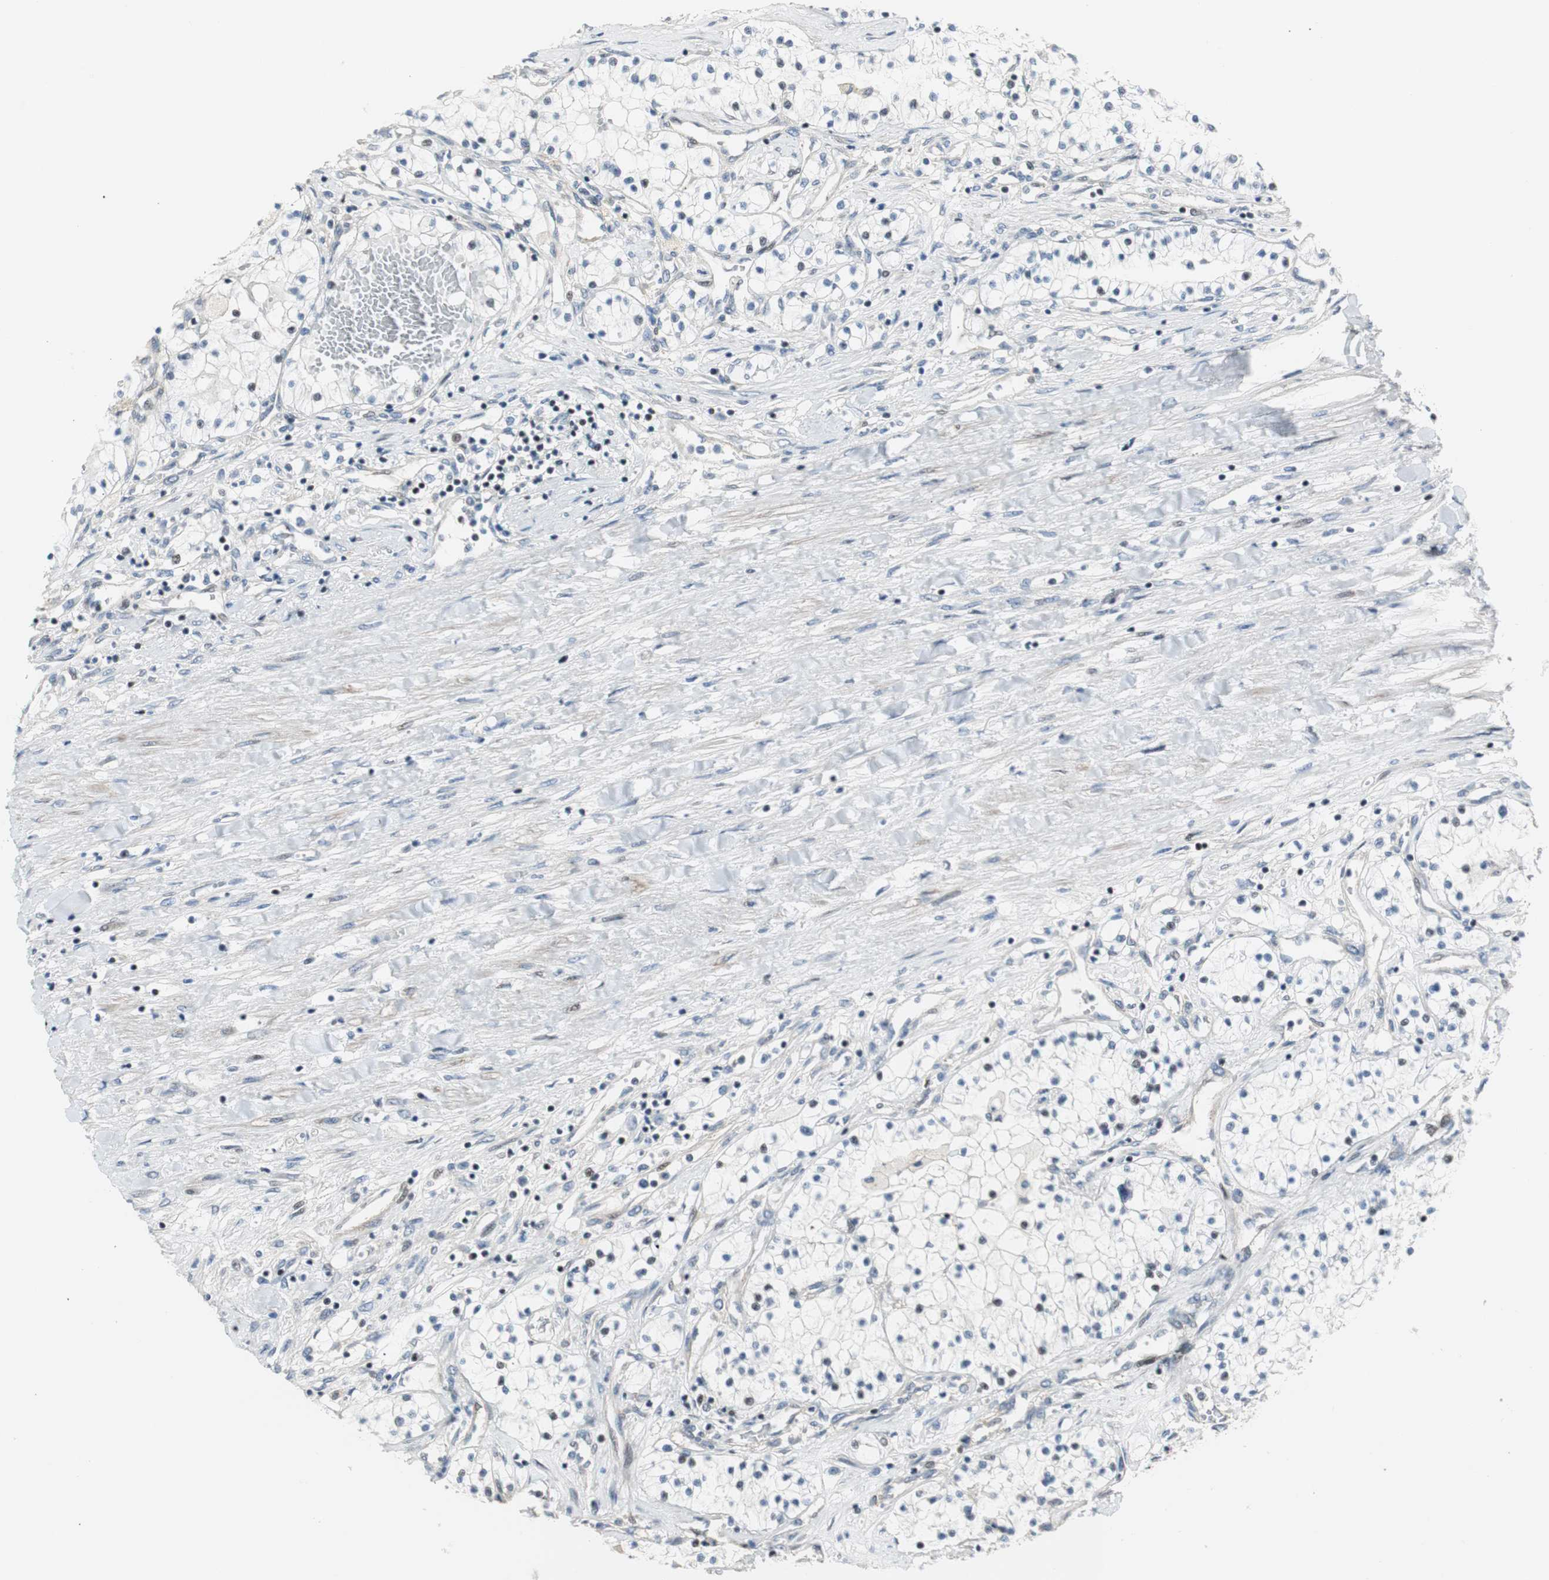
{"staining": {"intensity": "negative", "quantity": "none", "location": "none"}, "tissue": "renal cancer", "cell_type": "Tumor cells", "image_type": "cancer", "snomed": [{"axis": "morphology", "description": "Adenocarcinoma, NOS"}, {"axis": "topography", "description": "Kidney"}], "caption": "The immunohistochemistry image has no significant positivity in tumor cells of renal cancer tissue.", "gene": "RAD1", "patient": {"sex": "male", "age": 68}}